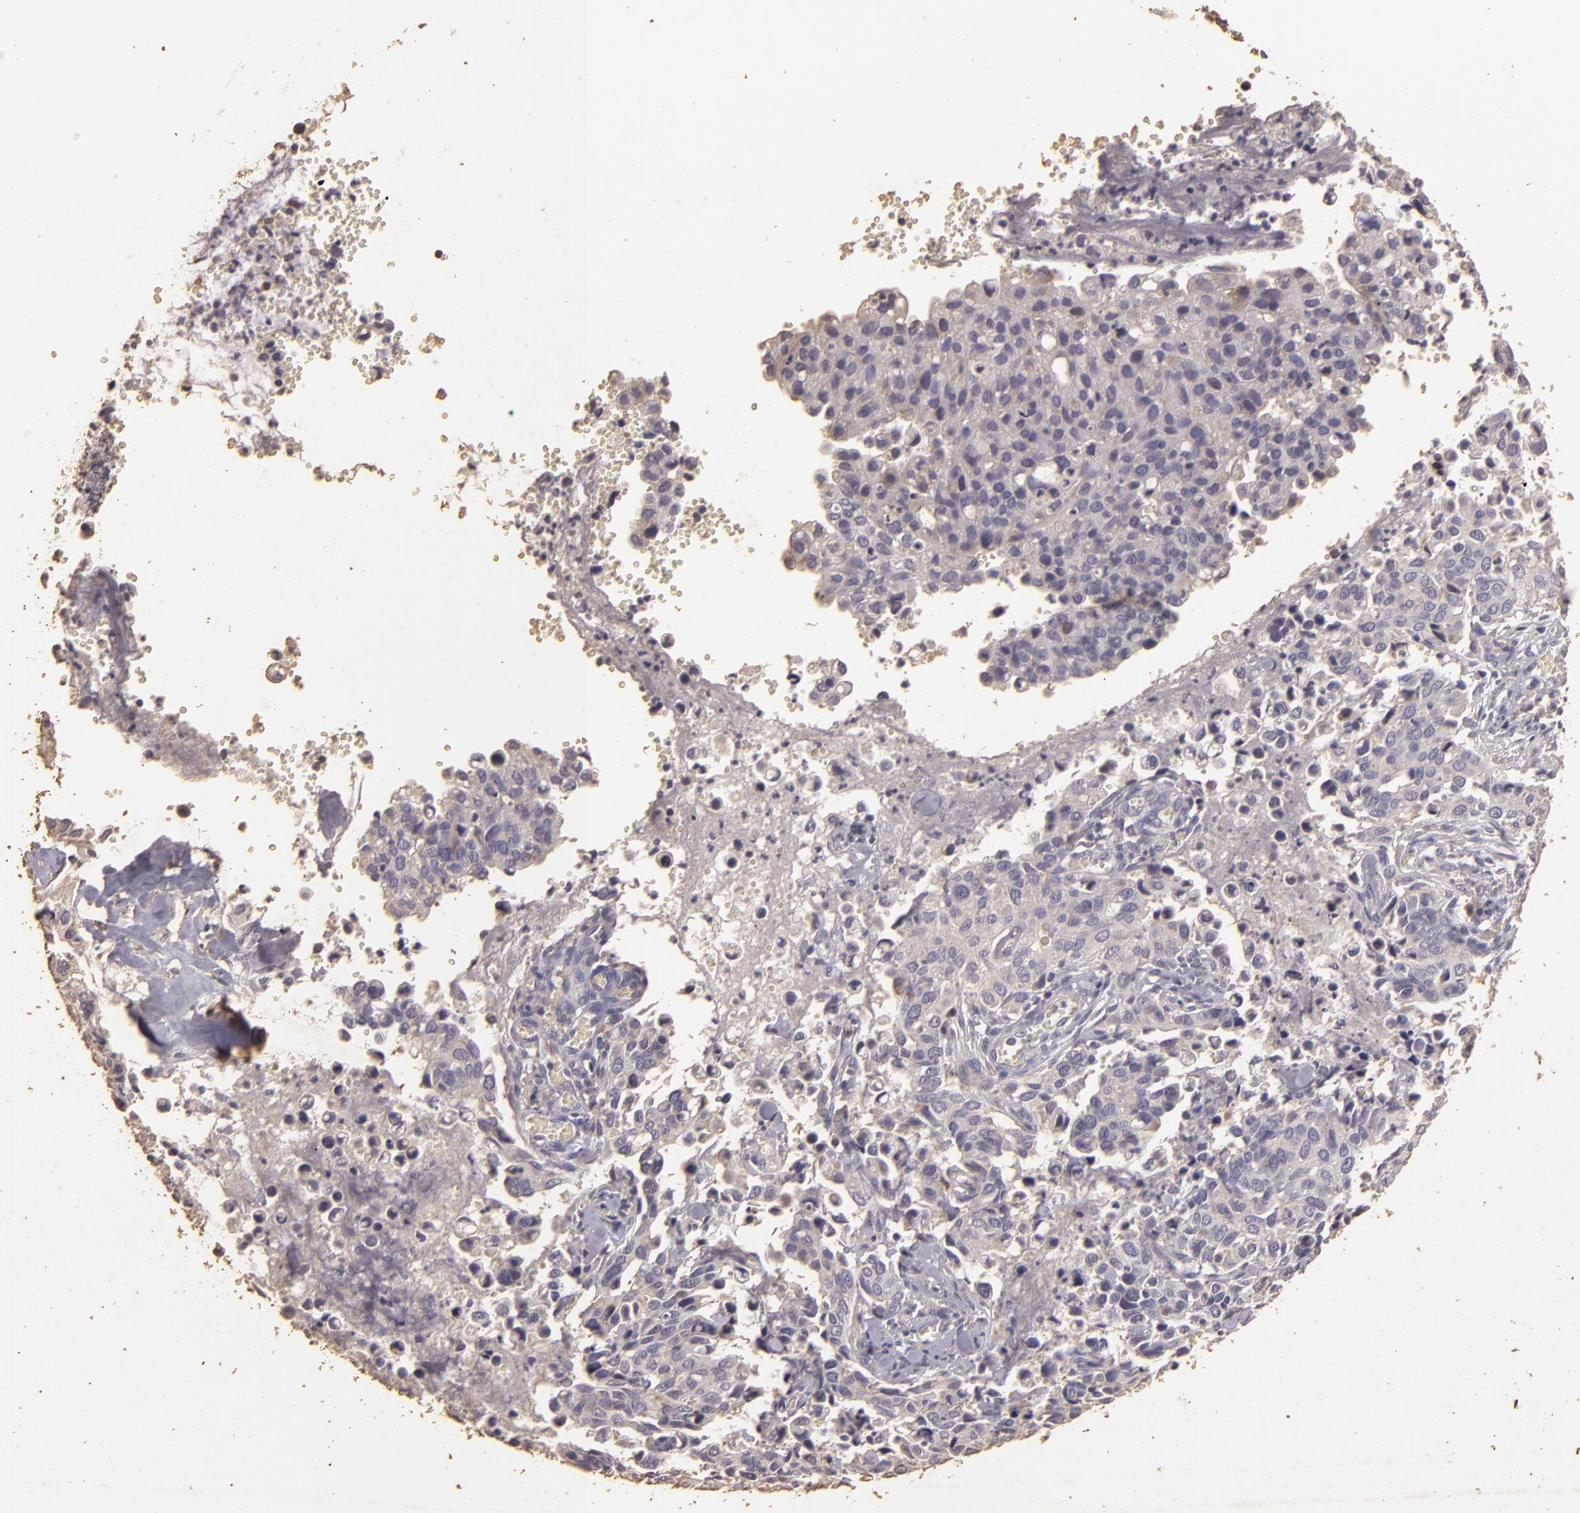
{"staining": {"intensity": "negative", "quantity": "none", "location": "none"}, "tissue": "cervical cancer", "cell_type": "Tumor cells", "image_type": "cancer", "snomed": [{"axis": "morphology", "description": "Normal tissue, NOS"}, {"axis": "morphology", "description": "Squamous cell carcinoma, NOS"}, {"axis": "topography", "description": "Cervix"}], "caption": "This is a photomicrograph of IHC staining of cervical cancer (squamous cell carcinoma), which shows no expression in tumor cells.", "gene": "BCL2L13", "patient": {"sex": "female", "age": 45}}